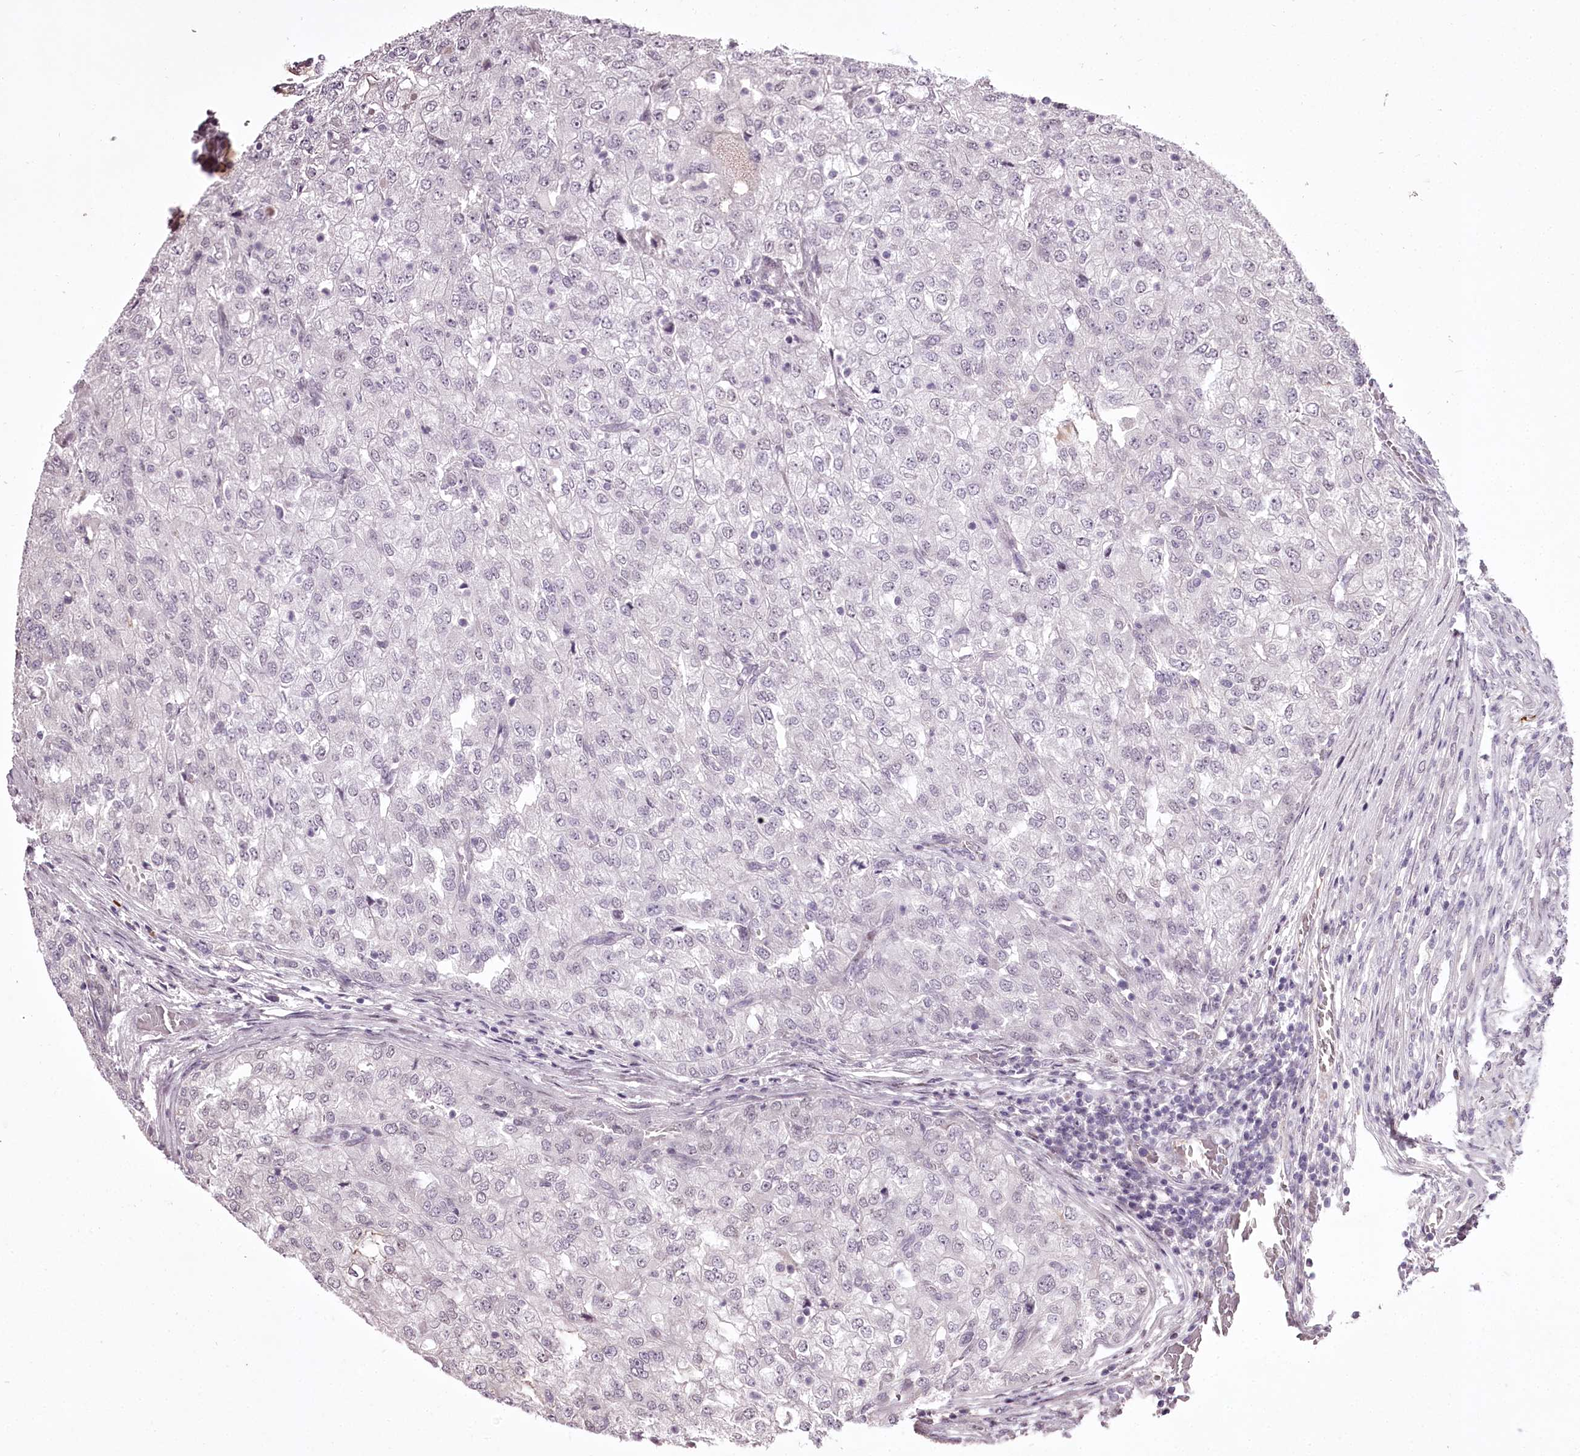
{"staining": {"intensity": "negative", "quantity": "none", "location": "none"}, "tissue": "renal cancer", "cell_type": "Tumor cells", "image_type": "cancer", "snomed": [{"axis": "morphology", "description": "Adenocarcinoma, NOS"}, {"axis": "topography", "description": "Kidney"}], "caption": "IHC of human renal cancer displays no staining in tumor cells.", "gene": "C1orf56", "patient": {"sex": "female", "age": 54}}